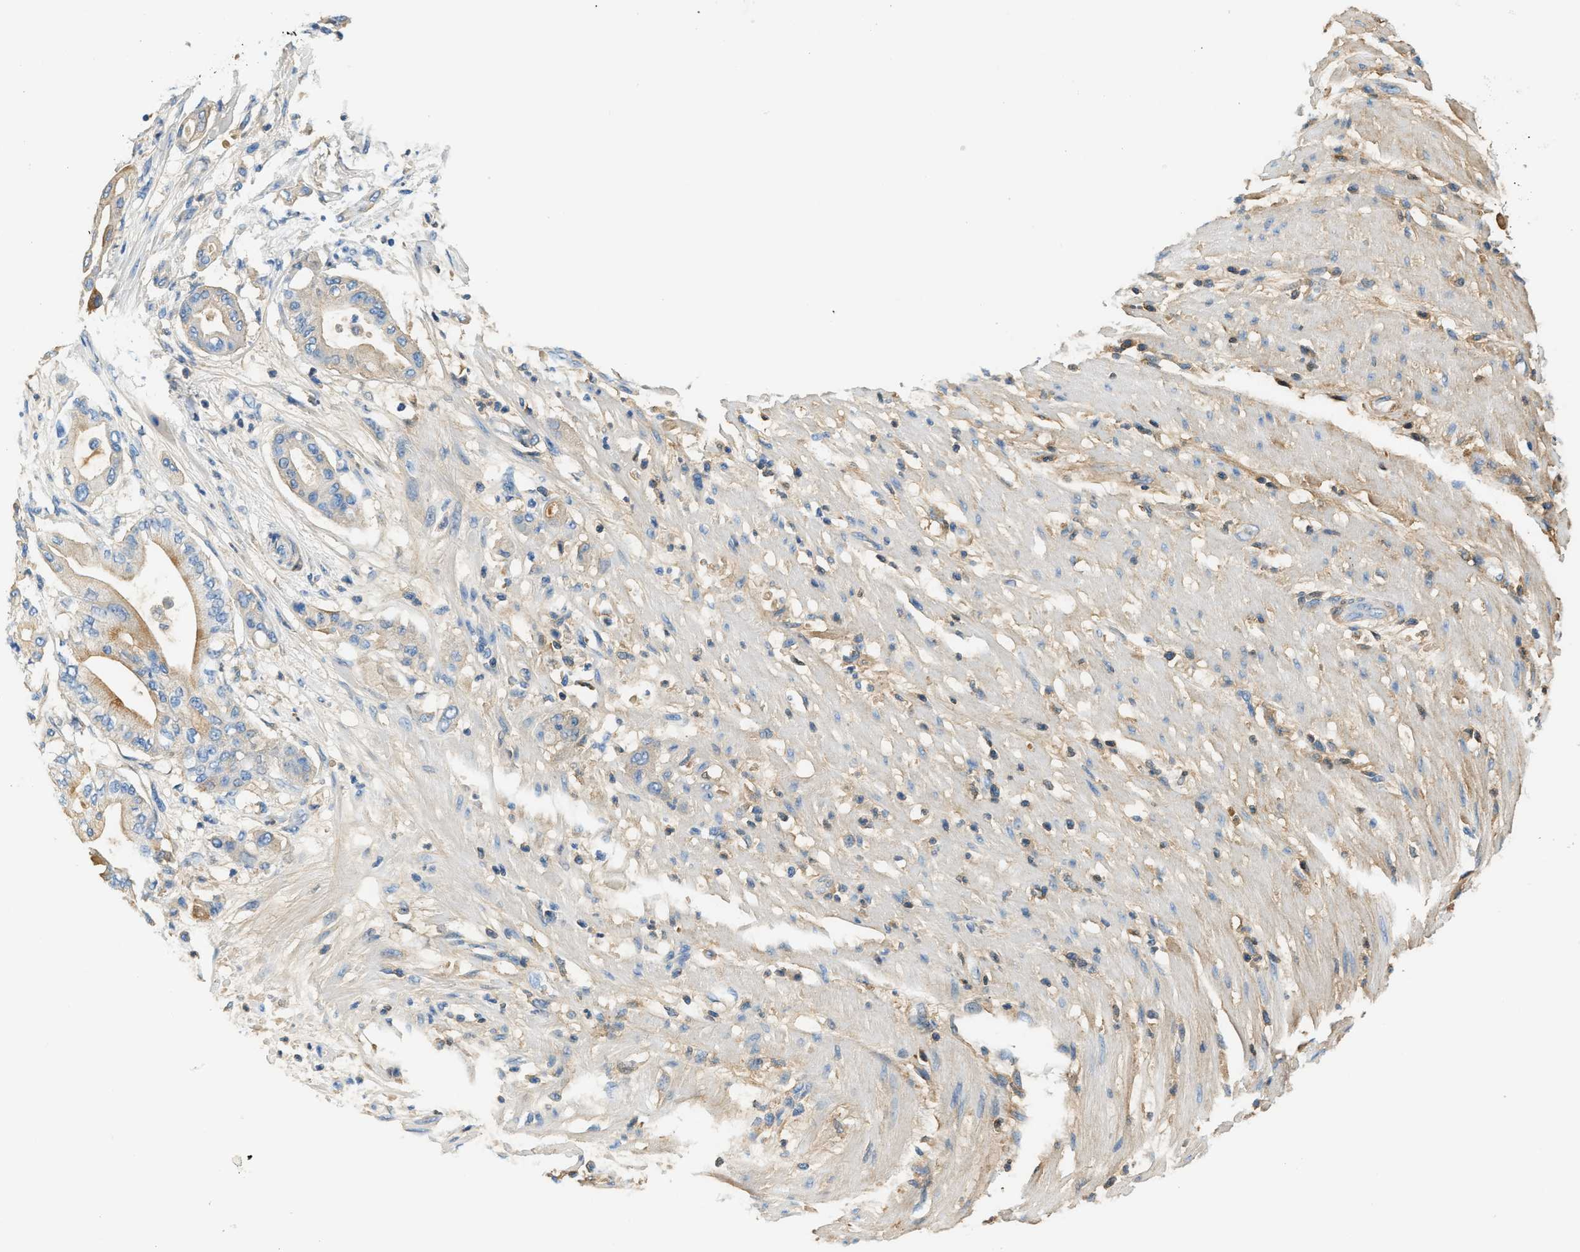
{"staining": {"intensity": "moderate", "quantity": "<25%", "location": "cytoplasmic/membranous"}, "tissue": "pancreatic cancer", "cell_type": "Tumor cells", "image_type": "cancer", "snomed": [{"axis": "morphology", "description": "Adenocarcinoma, NOS"}, {"axis": "morphology", "description": "Adenocarcinoma, metastatic, NOS"}, {"axis": "topography", "description": "Lymph node"}, {"axis": "topography", "description": "Pancreas"}, {"axis": "topography", "description": "Duodenum"}], "caption": "High-power microscopy captured an IHC micrograph of pancreatic cancer, revealing moderate cytoplasmic/membranous staining in about <25% of tumor cells. Nuclei are stained in blue.", "gene": "CFI", "patient": {"sex": "female", "age": 64}}